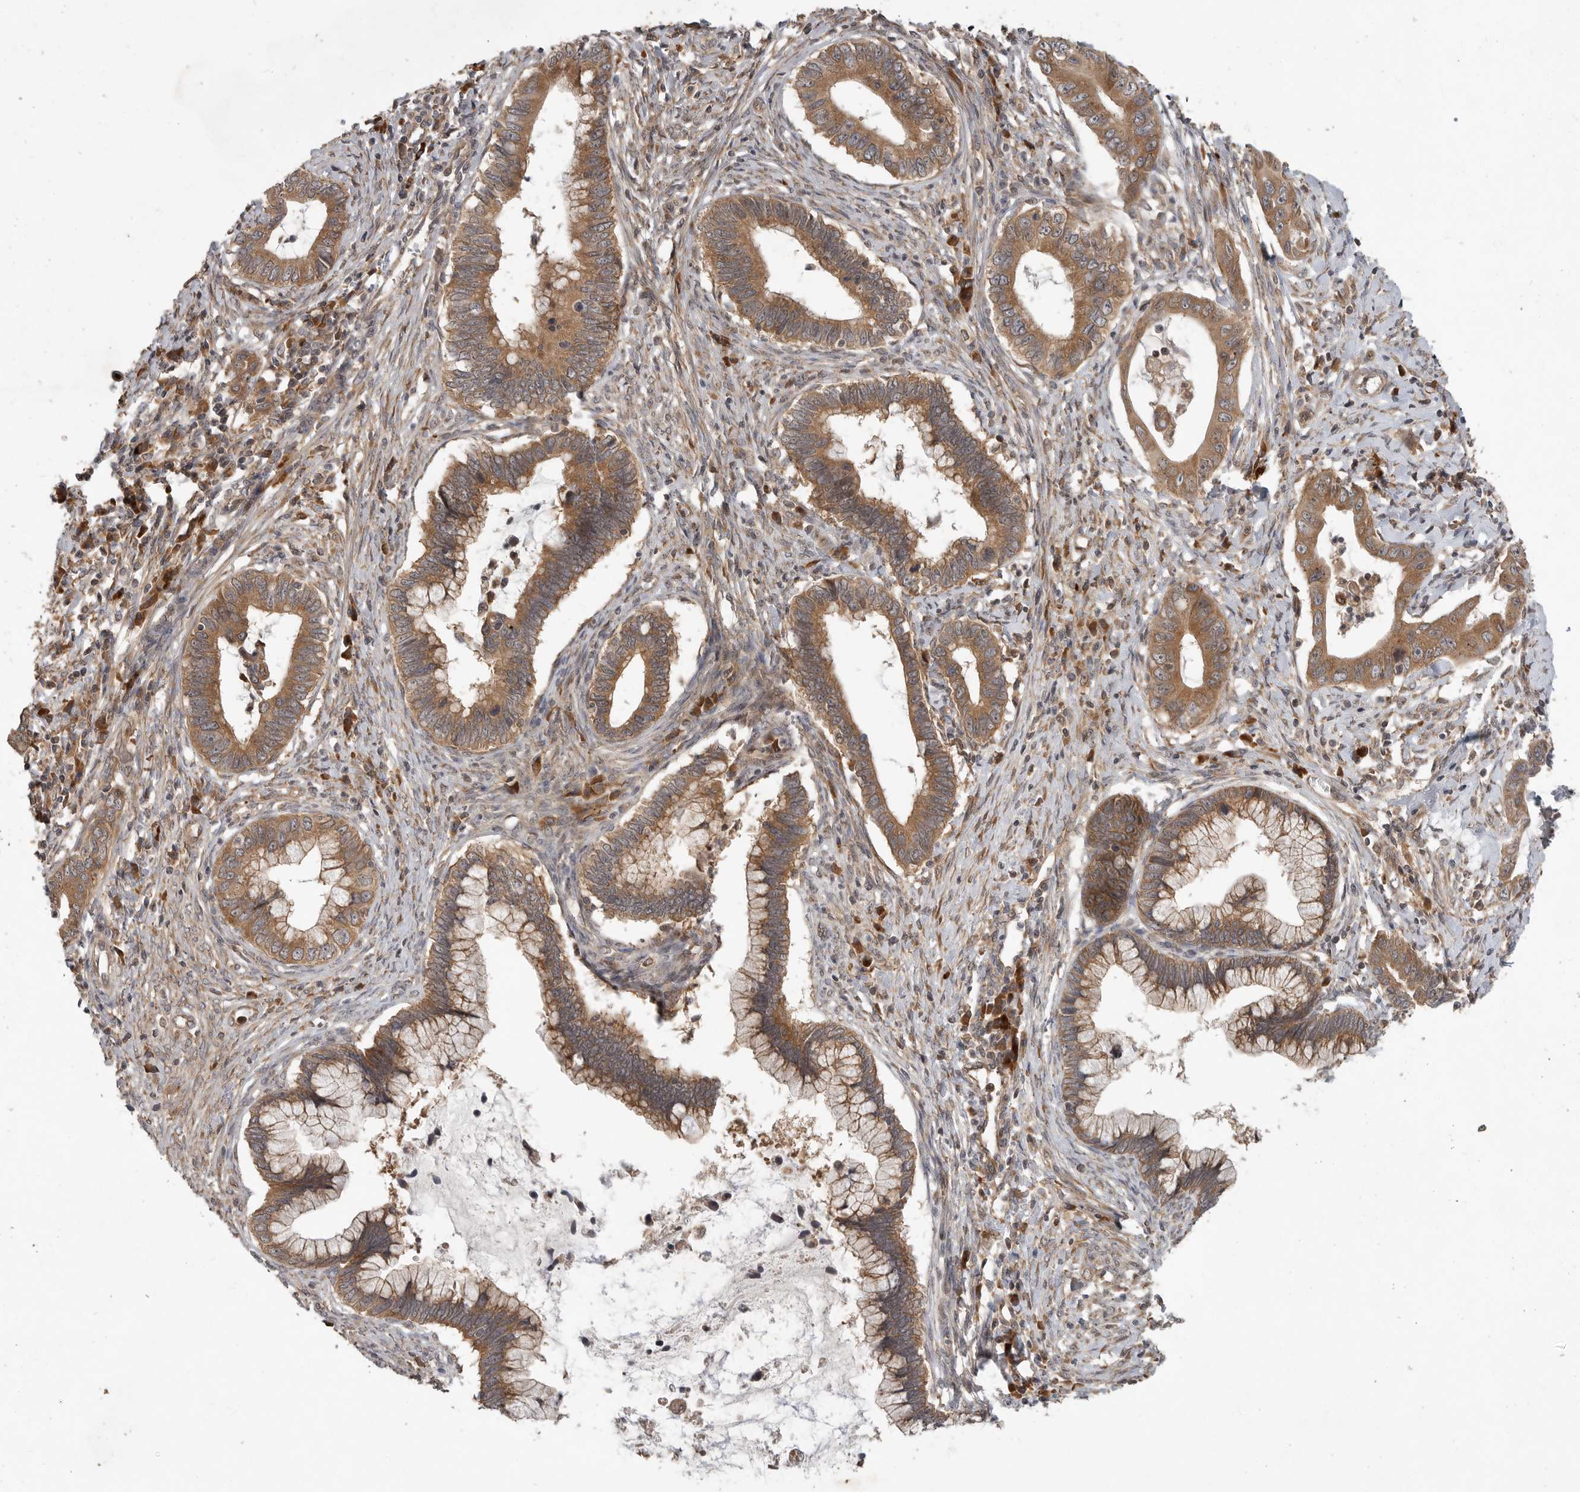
{"staining": {"intensity": "moderate", "quantity": ">75%", "location": "cytoplasmic/membranous"}, "tissue": "cervical cancer", "cell_type": "Tumor cells", "image_type": "cancer", "snomed": [{"axis": "morphology", "description": "Adenocarcinoma, NOS"}, {"axis": "topography", "description": "Cervix"}], "caption": "A histopathology image of cervical adenocarcinoma stained for a protein demonstrates moderate cytoplasmic/membranous brown staining in tumor cells.", "gene": "OSBPL9", "patient": {"sex": "female", "age": 44}}